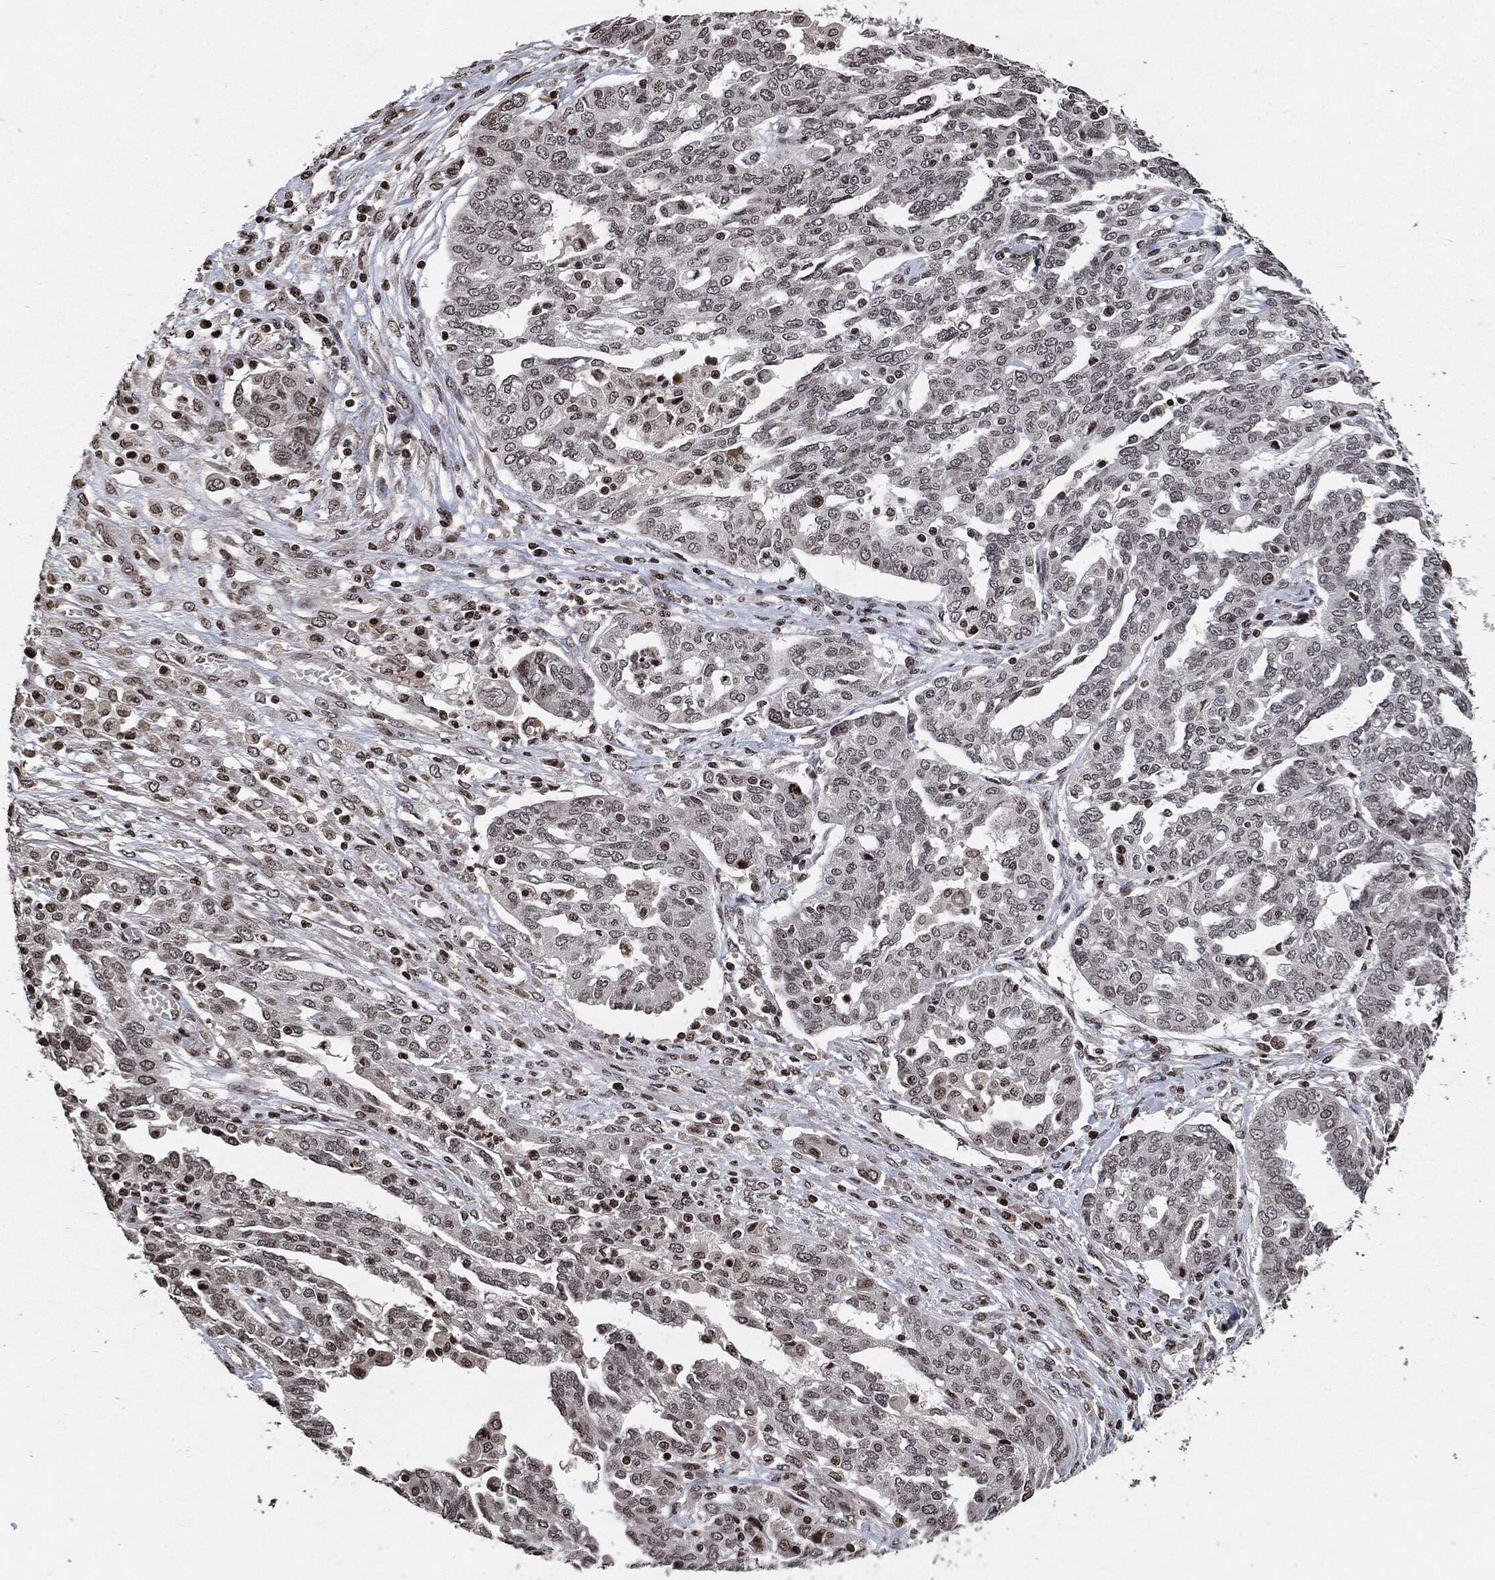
{"staining": {"intensity": "moderate", "quantity": "<25%", "location": "nuclear"}, "tissue": "ovarian cancer", "cell_type": "Tumor cells", "image_type": "cancer", "snomed": [{"axis": "morphology", "description": "Cystadenocarcinoma, serous, NOS"}, {"axis": "topography", "description": "Ovary"}], "caption": "Protein expression analysis of human ovarian serous cystadenocarcinoma reveals moderate nuclear positivity in about <25% of tumor cells. Nuclei are stained in blue.", "gene": "JUN", "patient": {"sex": "female", "age": 67}}